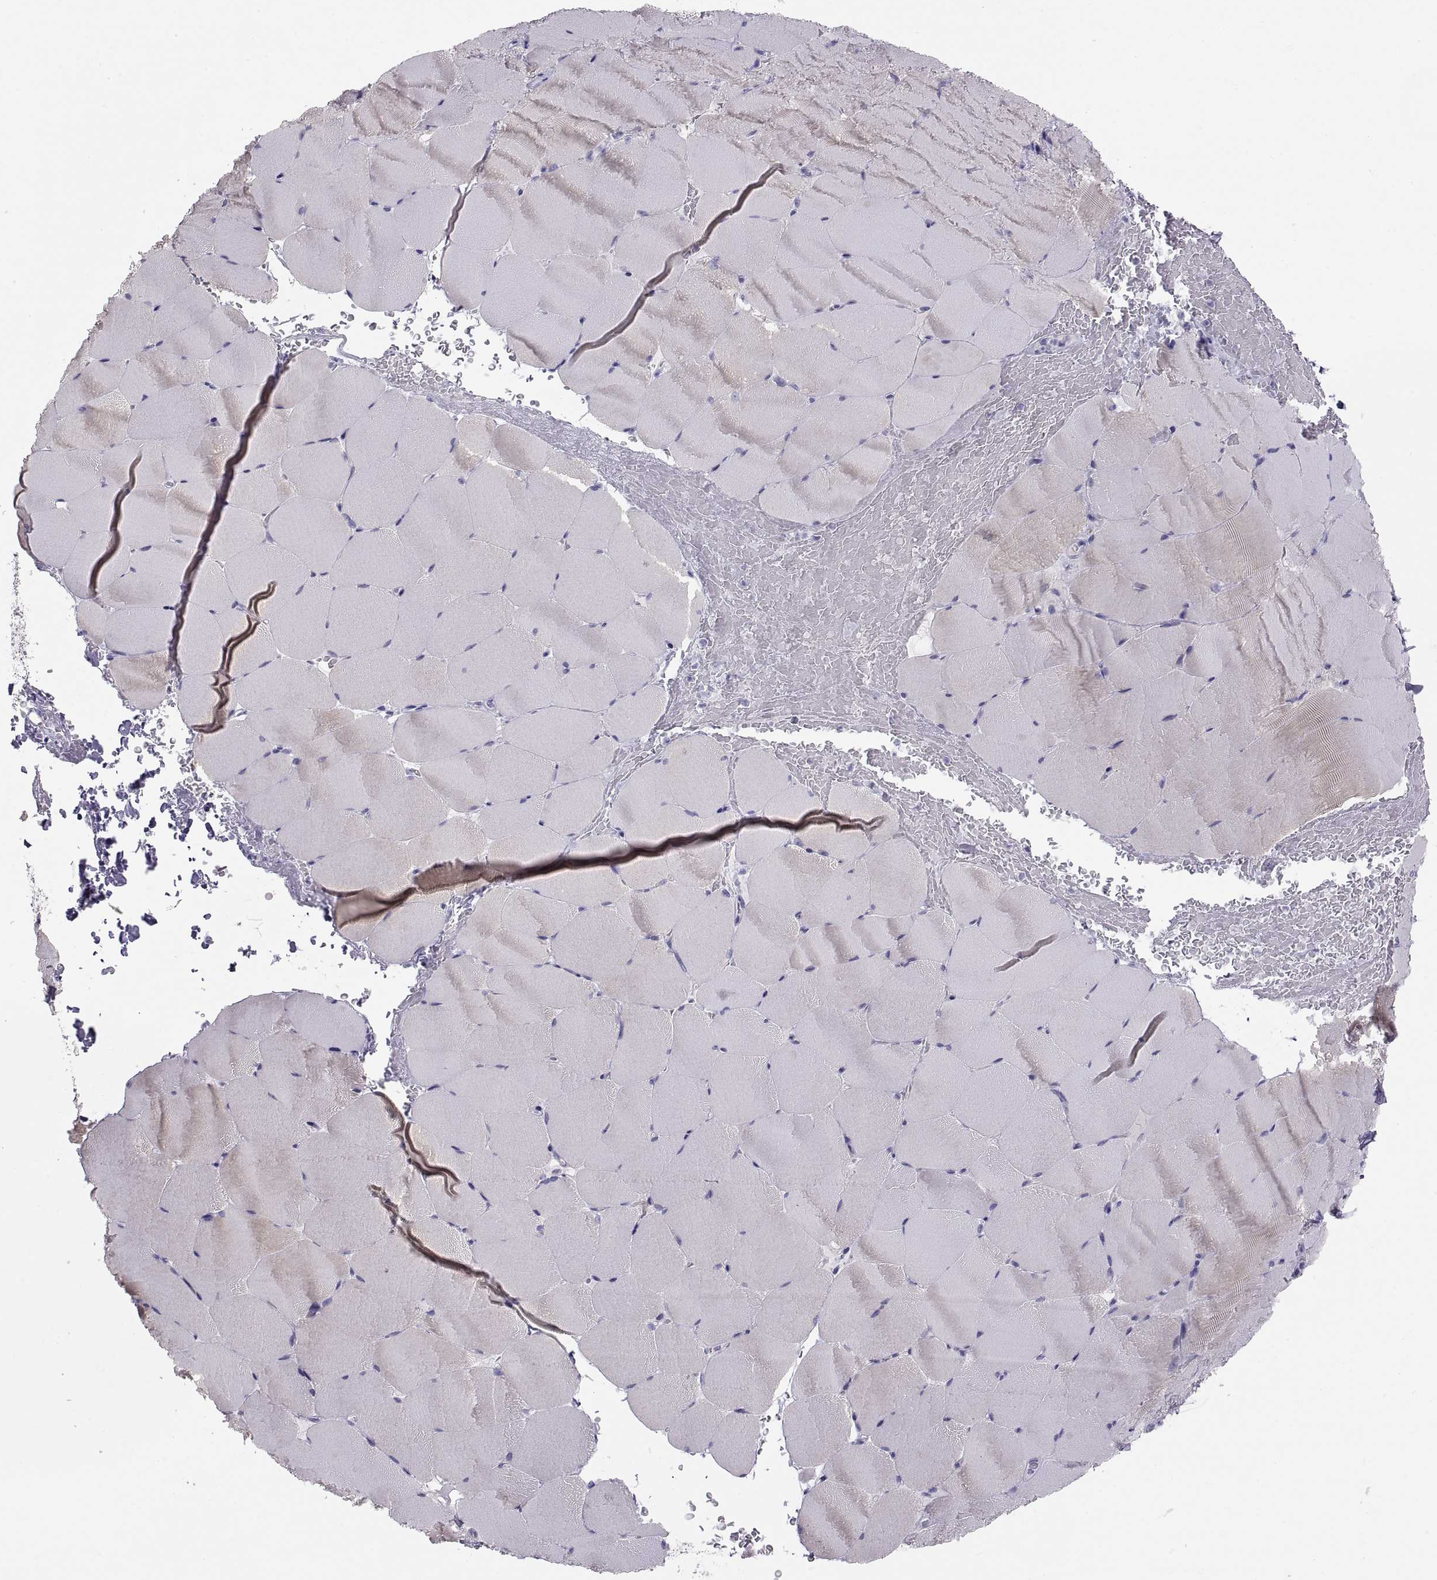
{"staining": {"intensity": "negative", "quantity": "none", "location": "none"}, "tissue": "skeletal muscle", "cell_type": "Myocytes", "image_type": "normal", "snomed": [{"axis": "morphology", "description": "Normal tissue, NOS"}, {"axis": "topography", "description": "Skeletal muscle"}], "caption": "Immunohistochemistry (IHC) of benign human skeletal muscle exhibits no positivity in myocytes.", "gene": "MAGEB2", "patient": {"sex": "female", "age": 37}}